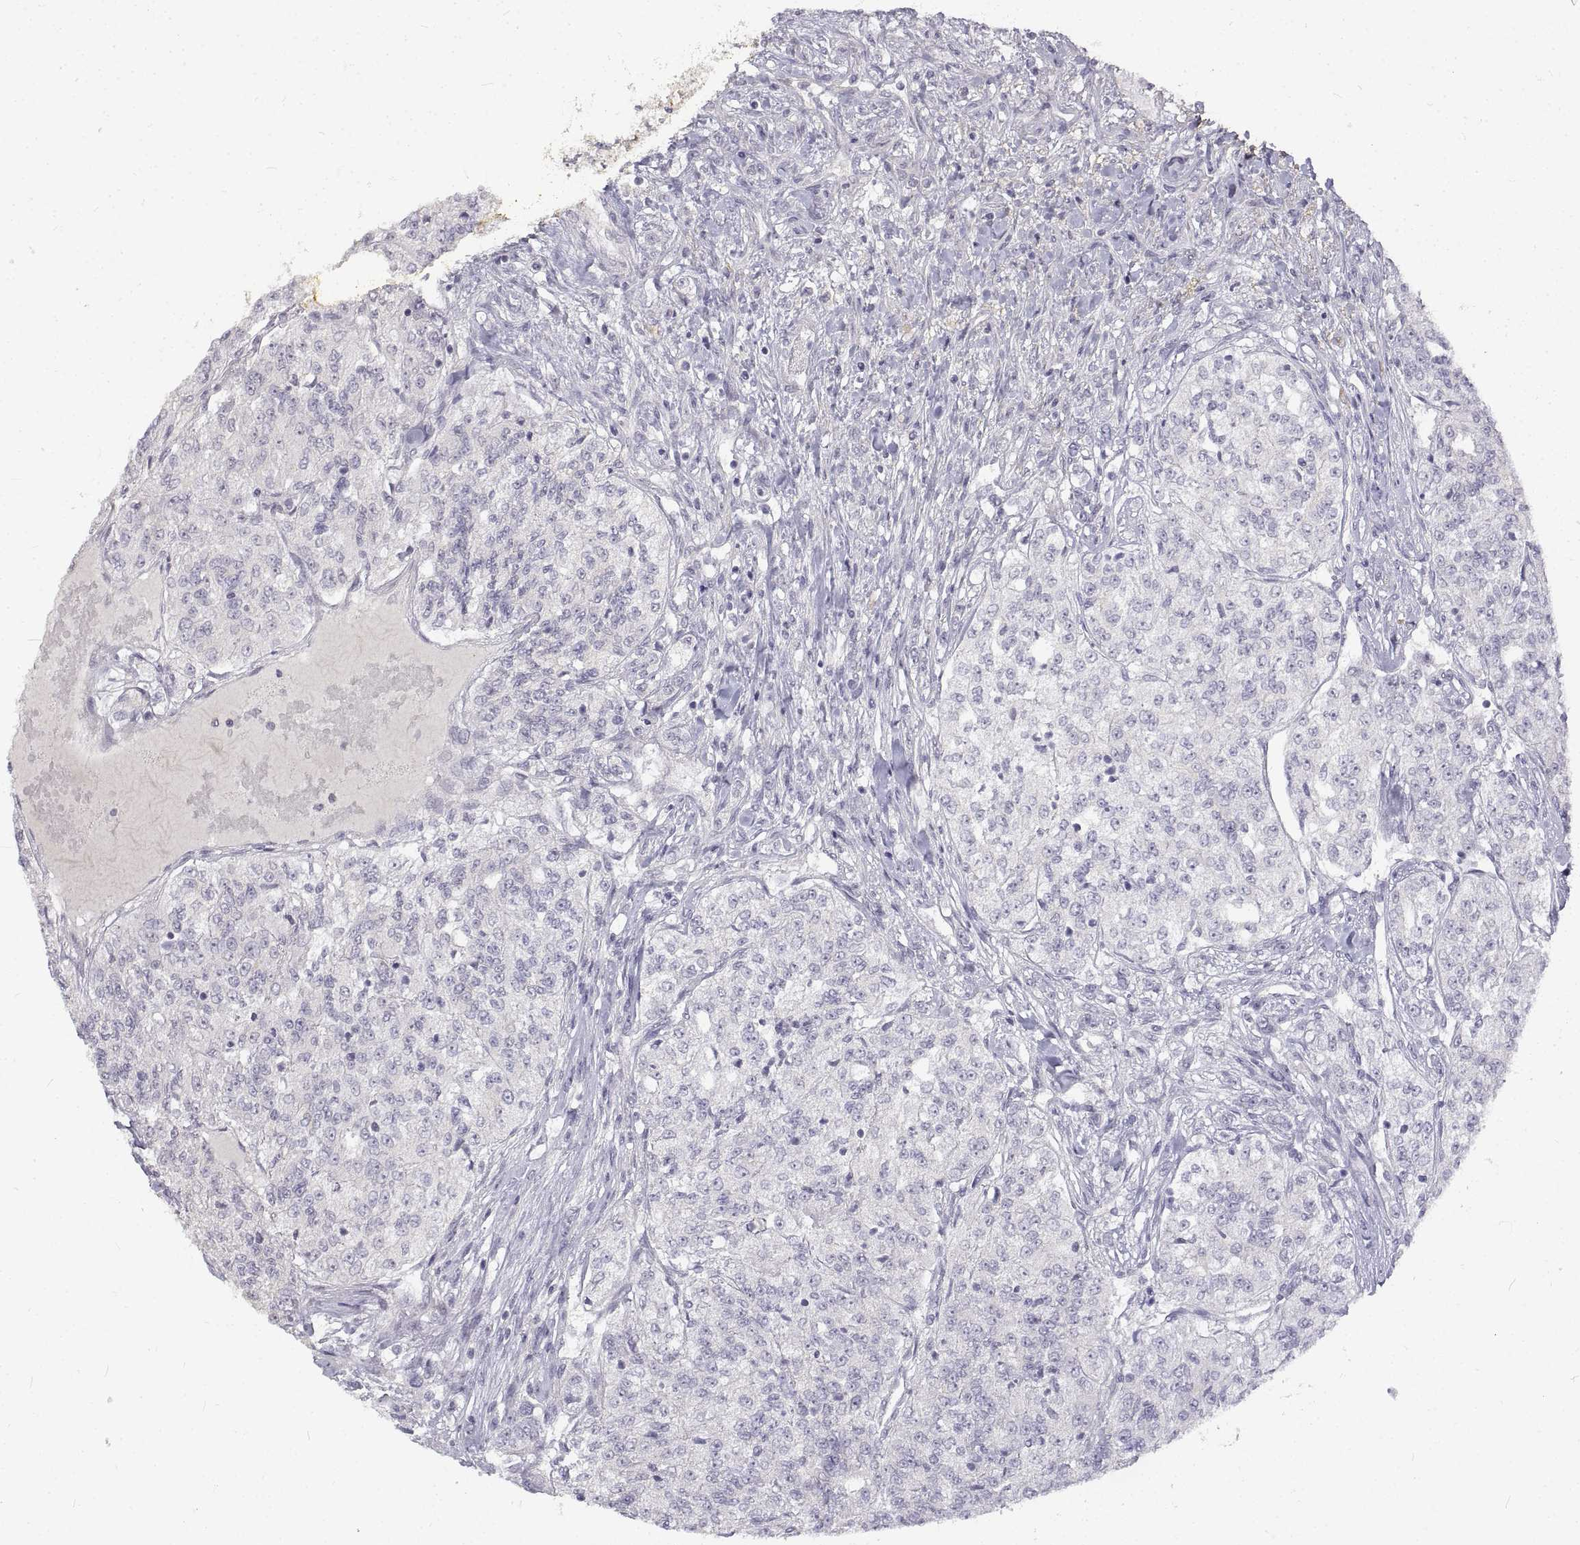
{"staining": {"intensity": "negative", "quantity": "none", "location": "none"}, "tissue": "renal cancer", "cell_type": "Tumor cells", "image_type": "cancer", "snomed": [{"axis": "morphology", "description": "Adenocarcinoma, NOS"}, {"axis": "topography", "description": "Kidney"}], "caption": "A histopathology image of renal cancer stained for a protein demonstrates no brown staining in tumor cells. (DAB immunohistochemistry (IHC) with hematoxylin counter stain).", "gene": "ANO2", "patient": {"sex": "female", "age": 63}}